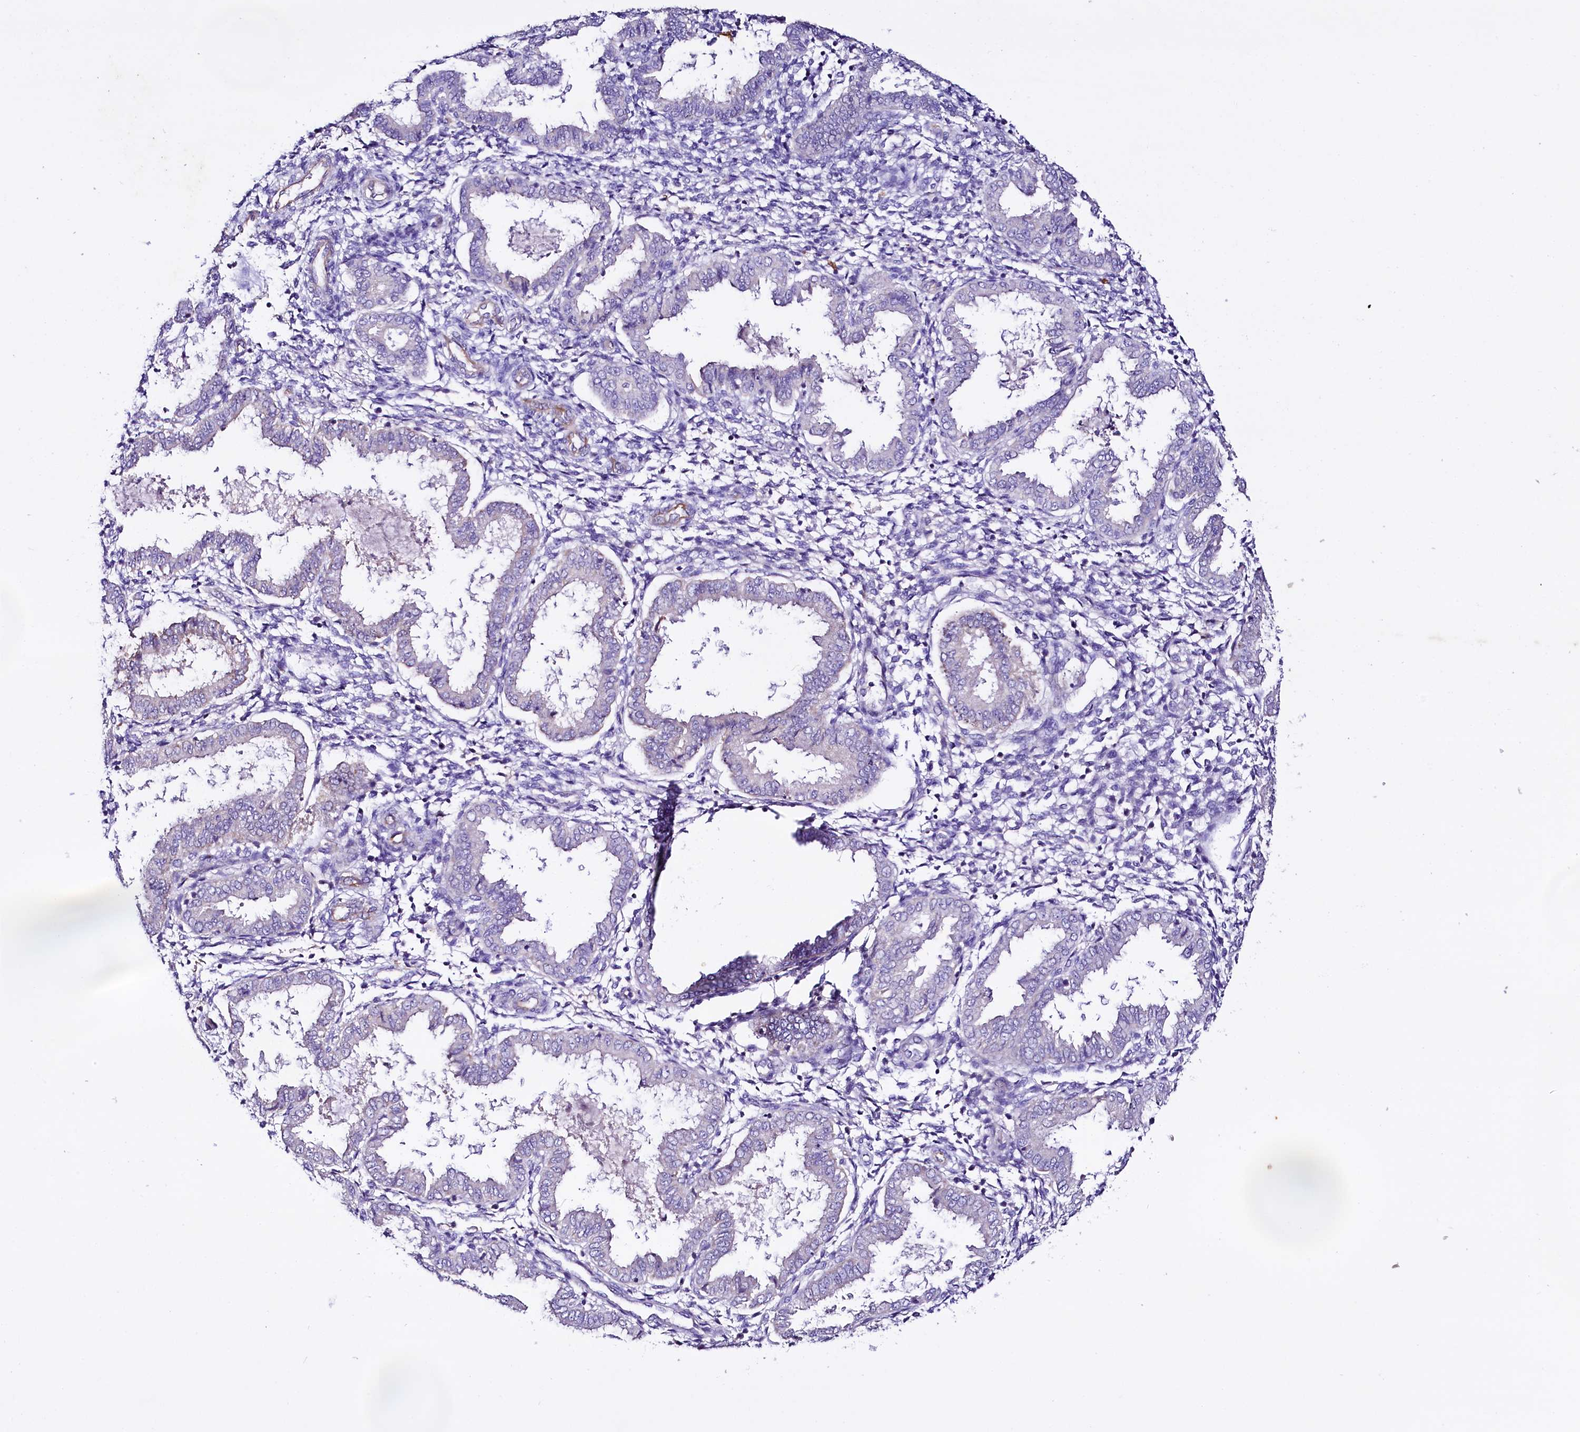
{"staining": {"intensity": "negative", "quantity": "none", "location": "none"}, "tissue": "endometrium", "cell_type": "Cells in endometrial stroma", "image_type": "normal", "snomed": [{"axis": "morphology", "description": "Normal tissue, NOS"}, {"axis": "topography", "description": "Endometrium"}], "caption": "Immunohistochemistry (IHC) micrograph of benign endometrium: human endometrium stained with DAB (3,3'-diaminobenzidine) shows no significant protein expression in cells in endometrial stroma. (DAB immunohistochemistry (IHC), high magnification).", "gene": "SLC7A1", "patient": {"sex": "female", "age": 33}}